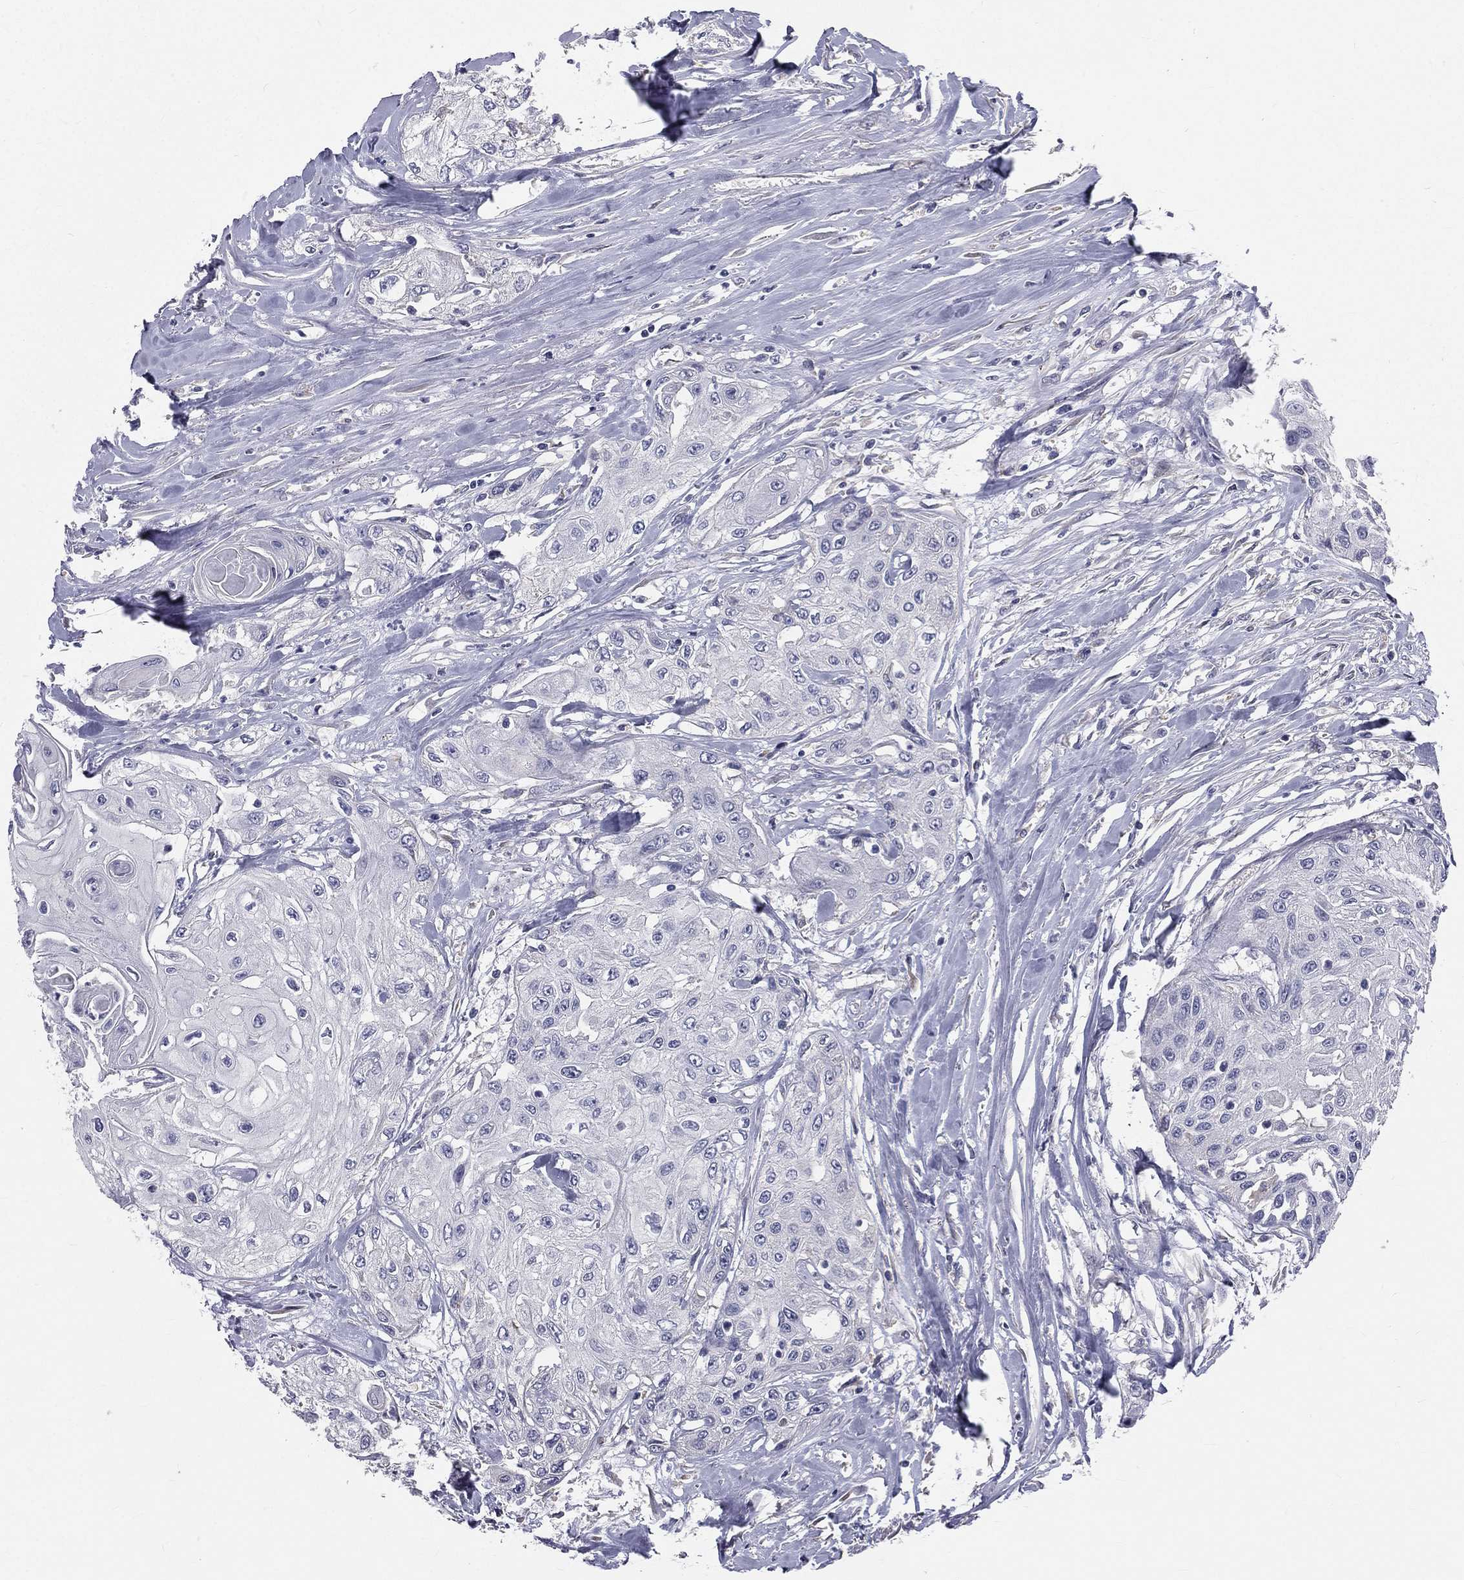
{"staining": {"intensity": "negative", "quantity": "none", "location": "none"}, "tissue": "head and neck cancer", "cell_type": "Tumor cells", "image_type": "cancer", "snomed": [{"axis": "morphology", "description": "Normal tissue, NOS"}, {"axis": "morphology", "description": "Squamous cell carcinoma, NOS"}, {"axis": "topography", "description": "Oral tissue"}, {"axis": "topography", "description": "Peripheral nerve tissue"}, {"axis": "topography", "description": "Head-Neck"}], "caption": "Immunohistochemistry (IHC) histopathology image of neoplastic tissue: human squamous cell carcinoma (head and neck) stained with DAB (3,3'-diaminobenzidine) shows no significant protein staining in tumor cells.", "gene": "MUC13", "patient": {"sex": "female", "age": 59}}